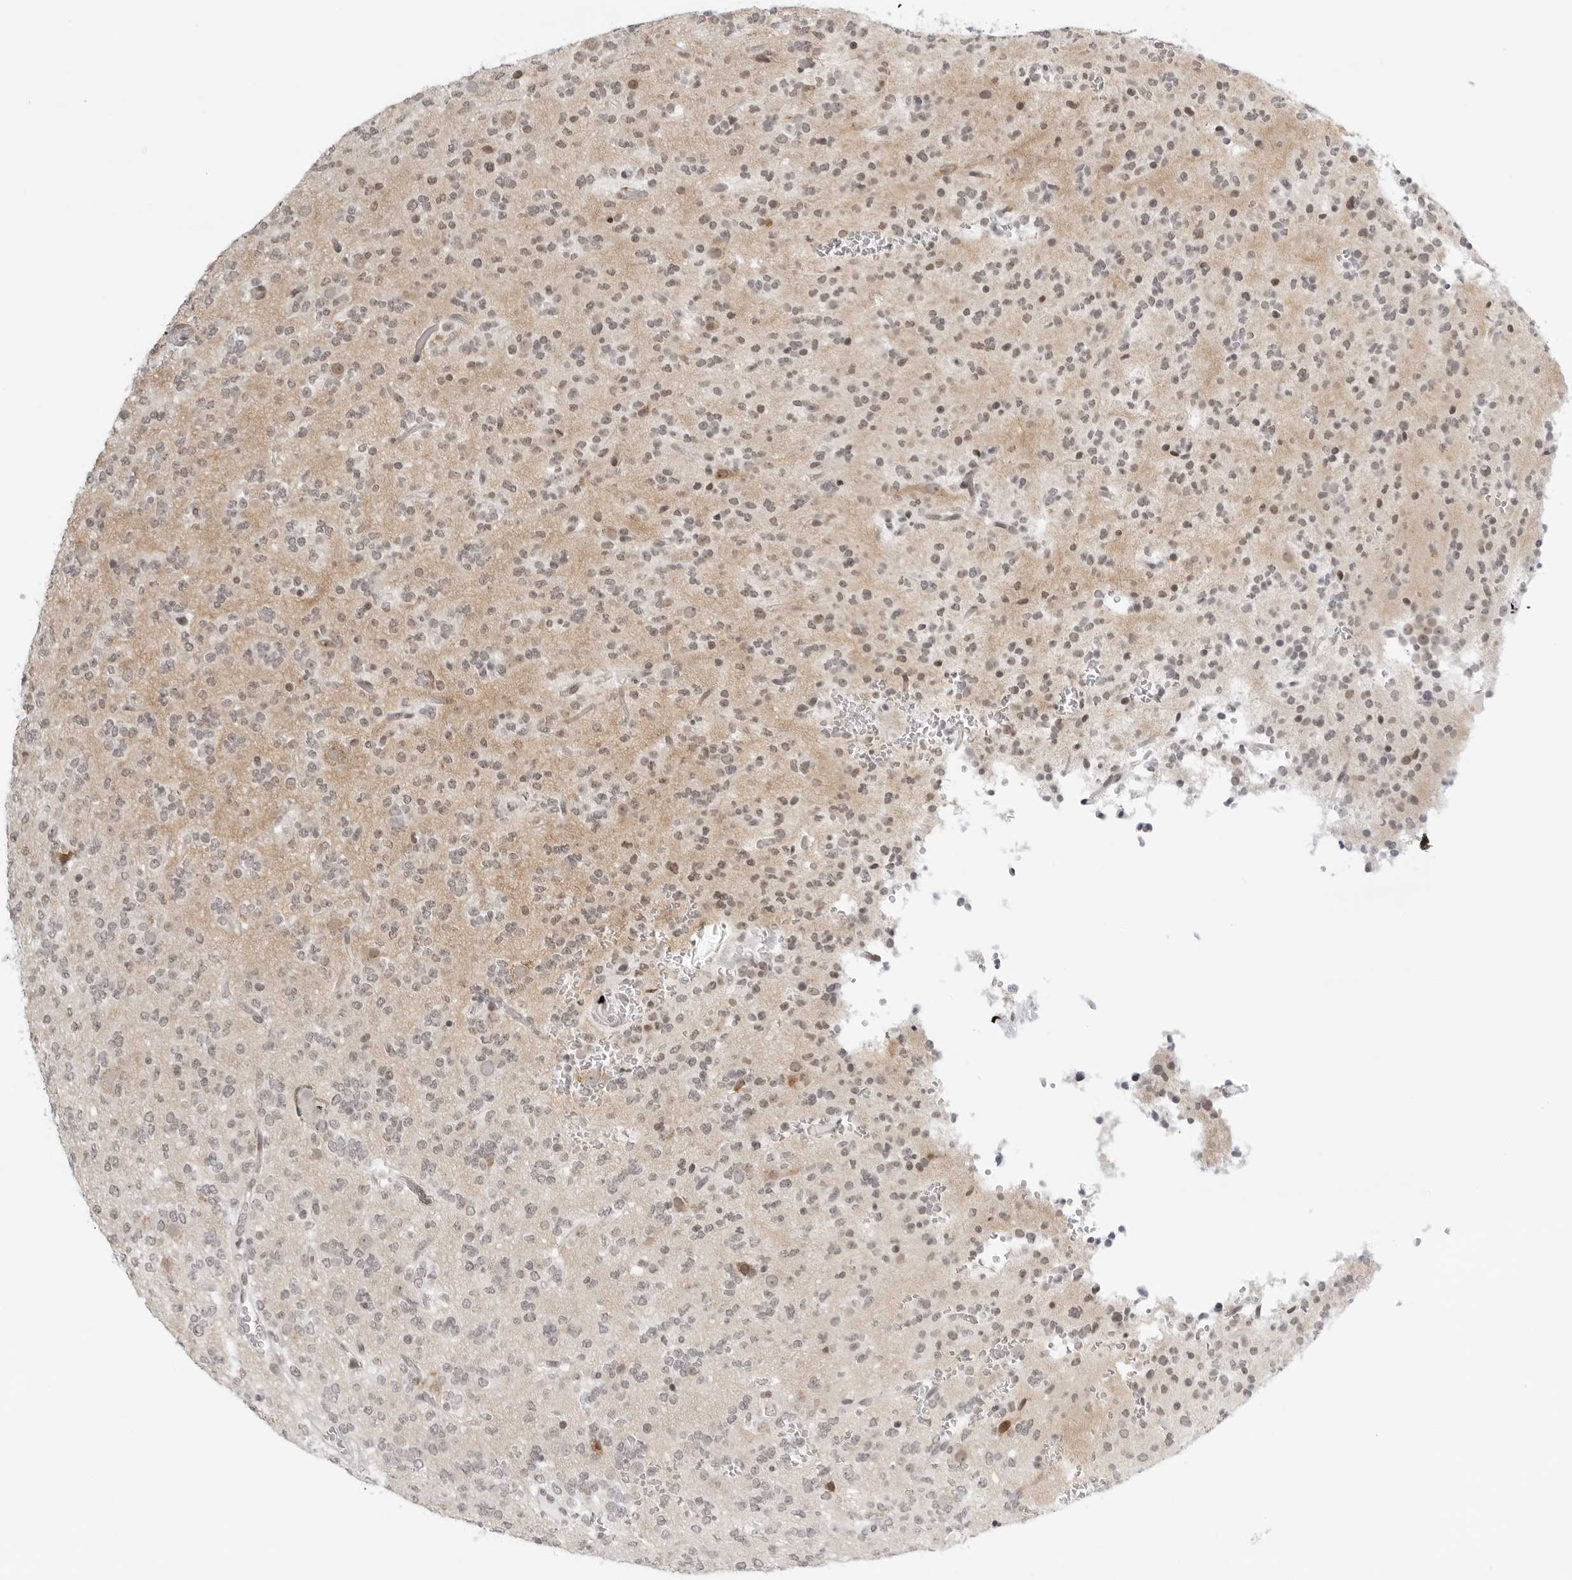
{"staining": {"intensity": "weak", "quantity": "25%-75%", "location": "cytoplasmic/membranous,nuclear"}, "tissue": "glioma", "cell_type": "Tumor cells", "image_type": "cancer", "snomed": [{"axis": "morphology", "description": "Glioma, malignant, Low grade"}, {"axis": "topography", "description": "Brain"}], "caption": "Approximately 25%-75% of tumor cells in human malignant glioma (low-grade) reveal weak cytoplasmic/membranous and nuclear protein positivity as visualized by brown immunohistochemical staining.", "gene": "MSH6", "patient": {"sex": "male", "age": 38}}